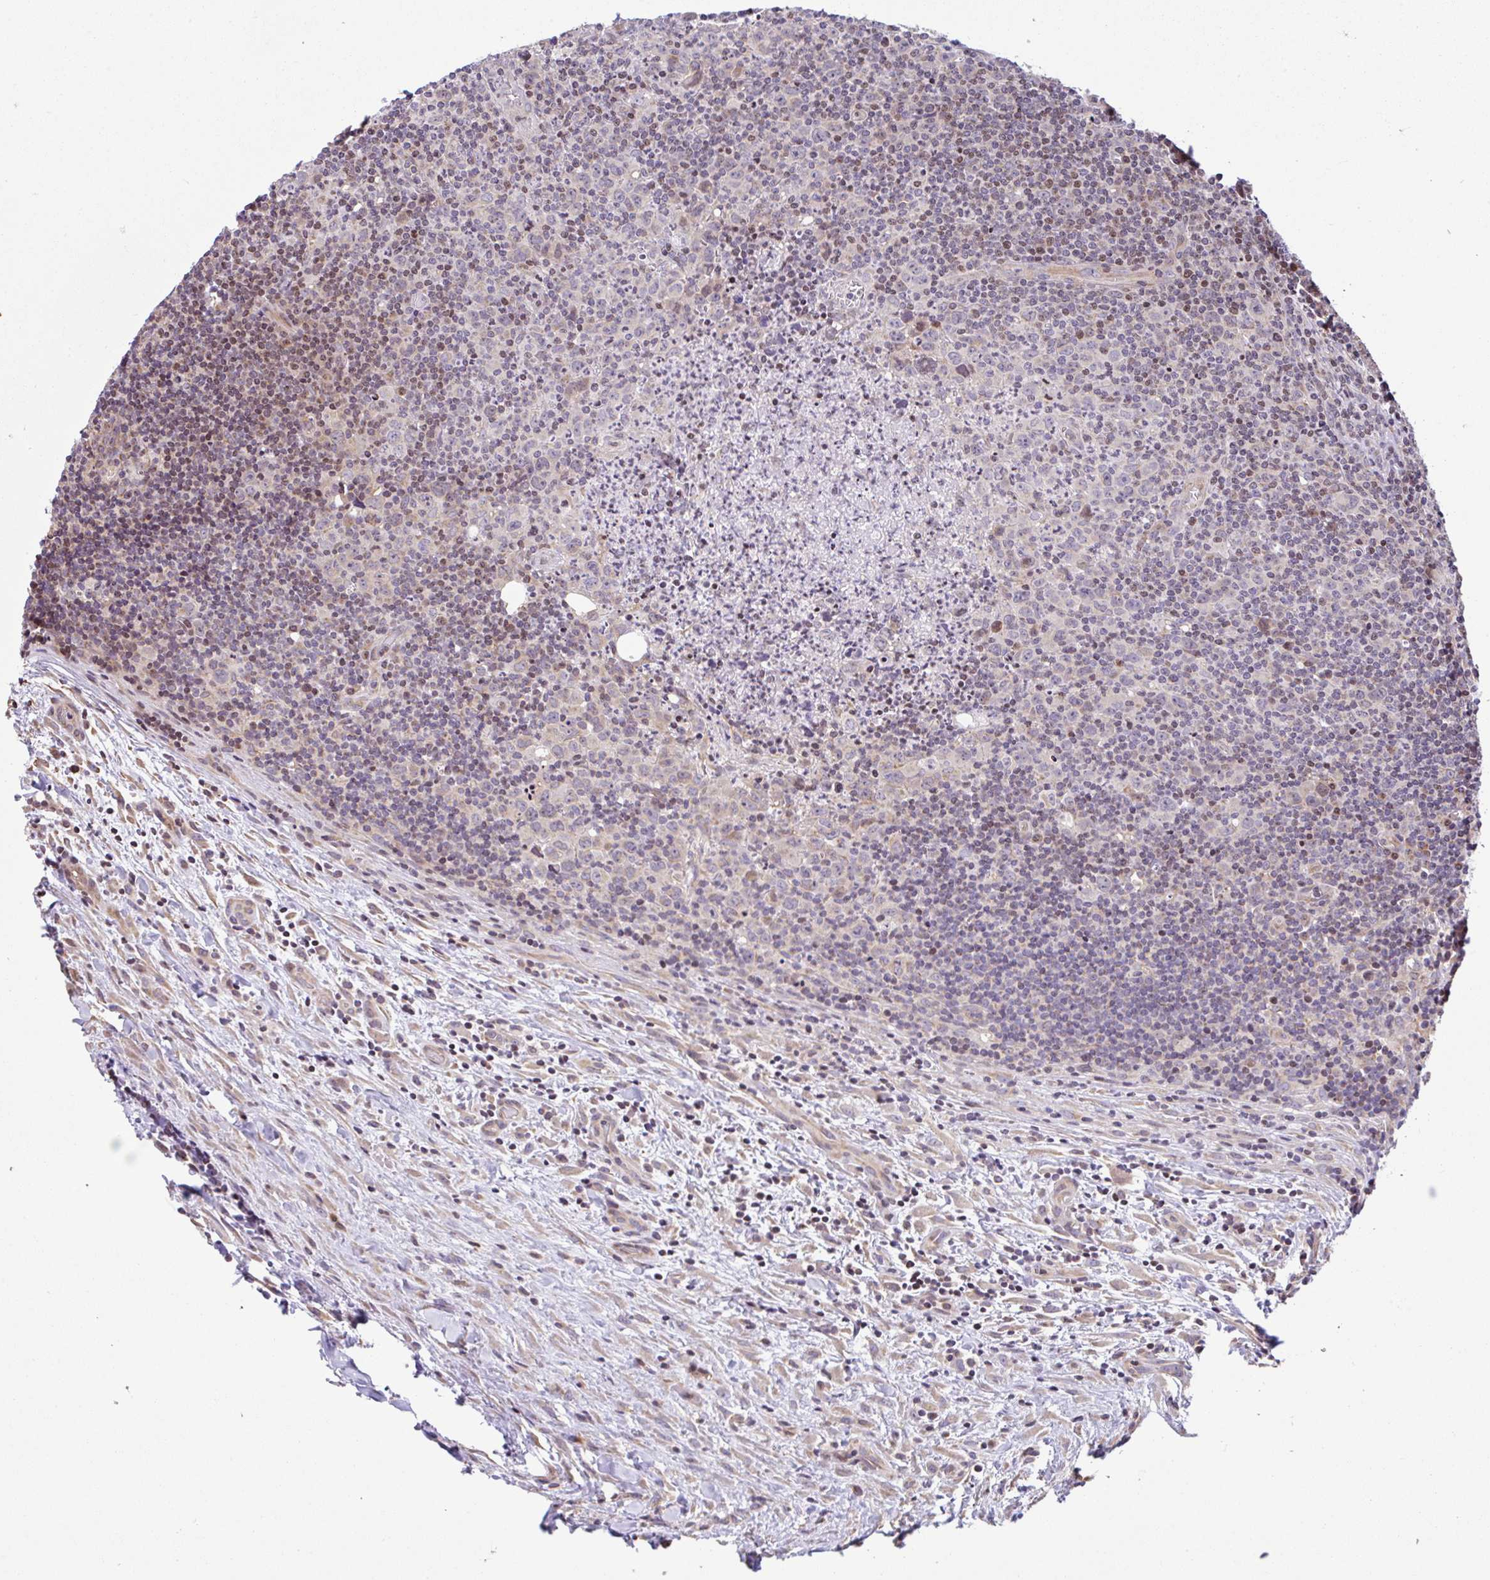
{"staining": {"intensity": "negative", "quantity": "none", "location": "none"}, "tissue": "lymphoma", "cell_type": "Tumor cells", "image_type": "cancer", "snomed": [{"axis": "morphology", "description": "Hodgkin's disease, NOS"}, {"axis": "topography", "description": "Lymph node"}], "caption": "This is a histopathology image of immunohistochemistry (IHC) staining of lymphoma, which shows no staining in tumor cells.", "gene": "FIGNL1", "patient": {"sex": "female", "age": 18}}